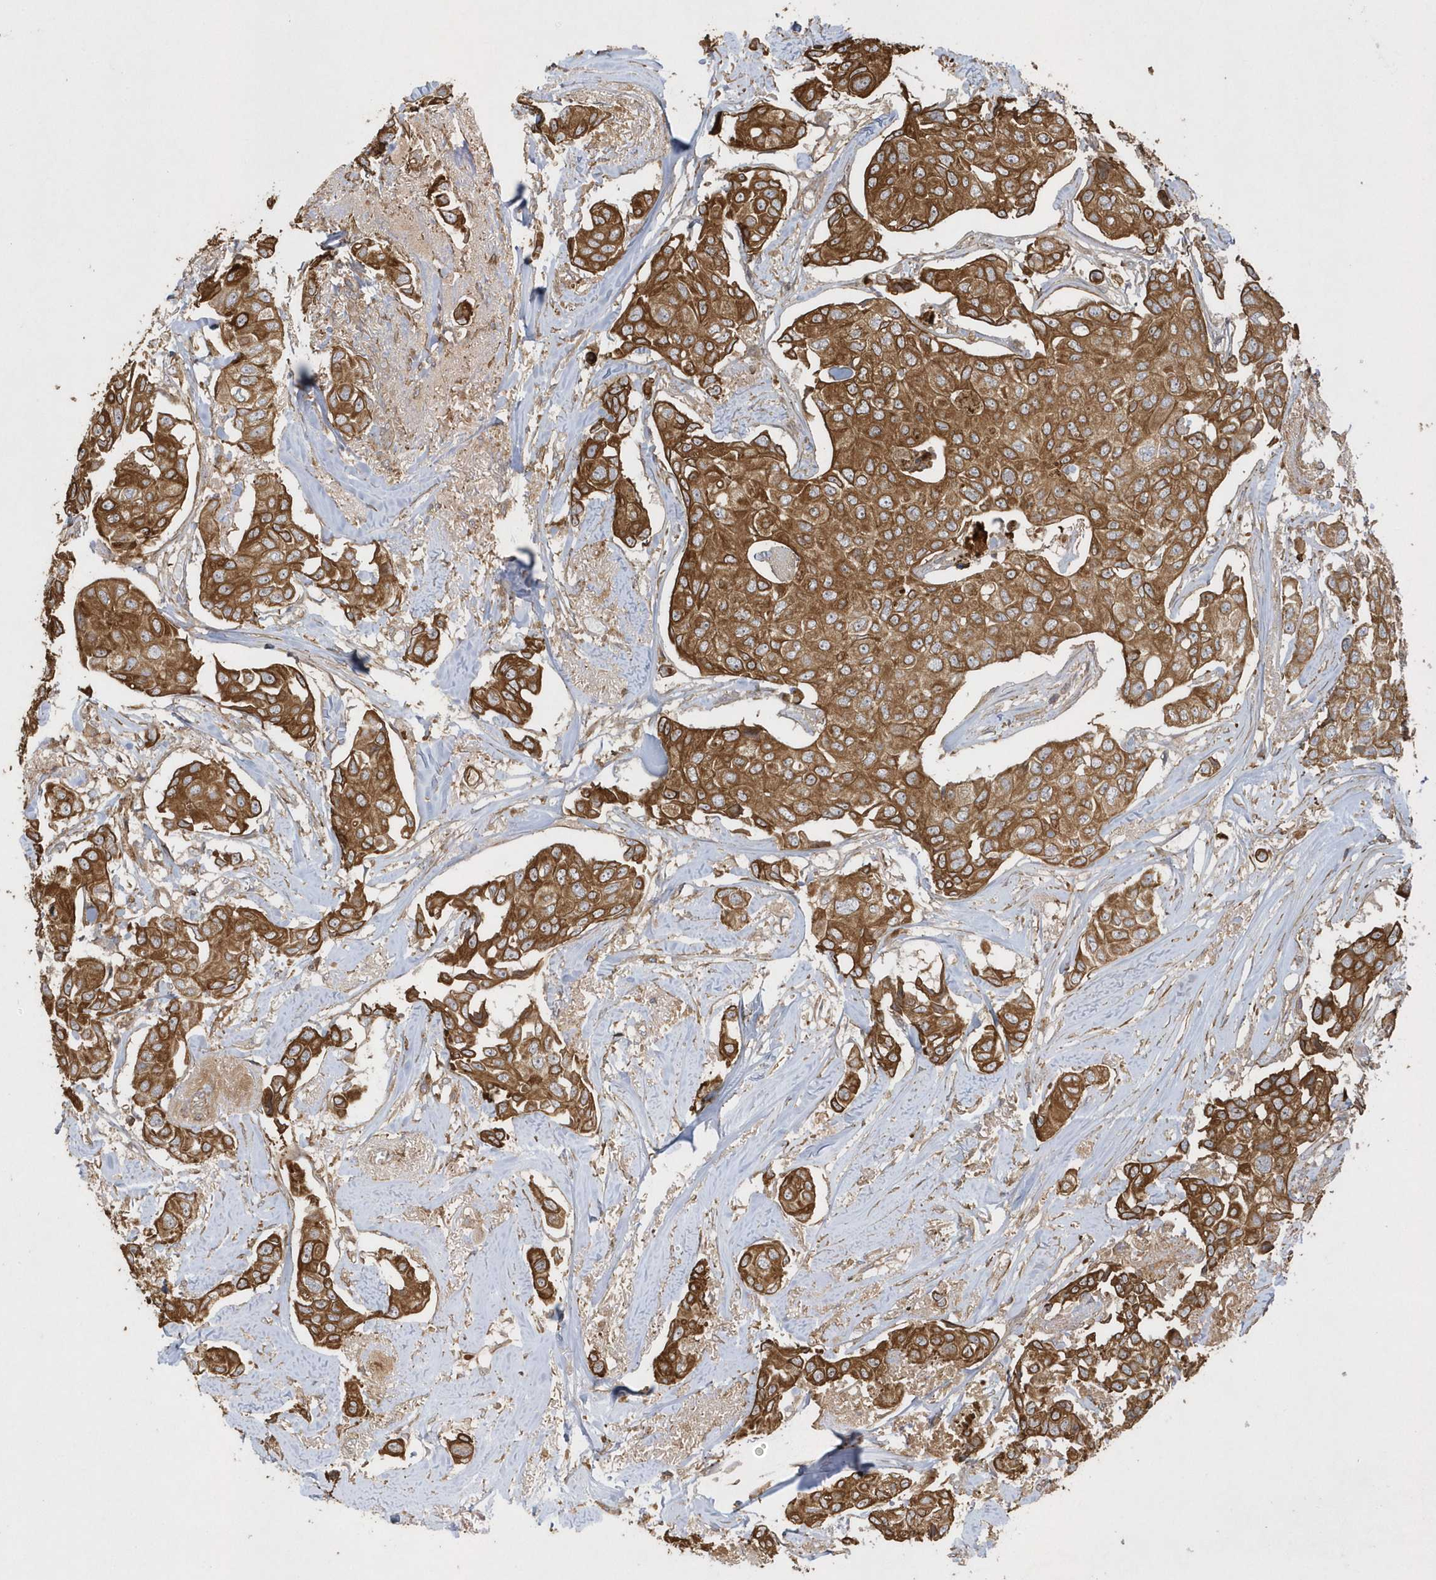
{"staining": {"intensity": "moderate", "quantity": ">75%", "location": "cytoplasmic/membranous"}, "tissue": "breast cancer", "cell_type": "Tumor cells", "image_type": "cancer", "snomed": [{"axis": "morphology", "description": "Duct carcinoma"}, {"axis": "topography", "description": "Breast"}], "caption": "Immunohistochemical staining of breast invasive ductal carcinoma shows medium levels of moderate cytoplasmic/membranous staining in about >75% of tumor cells.", "gene": "SENP8", "patient": {"sex": "female", "age": 80}}